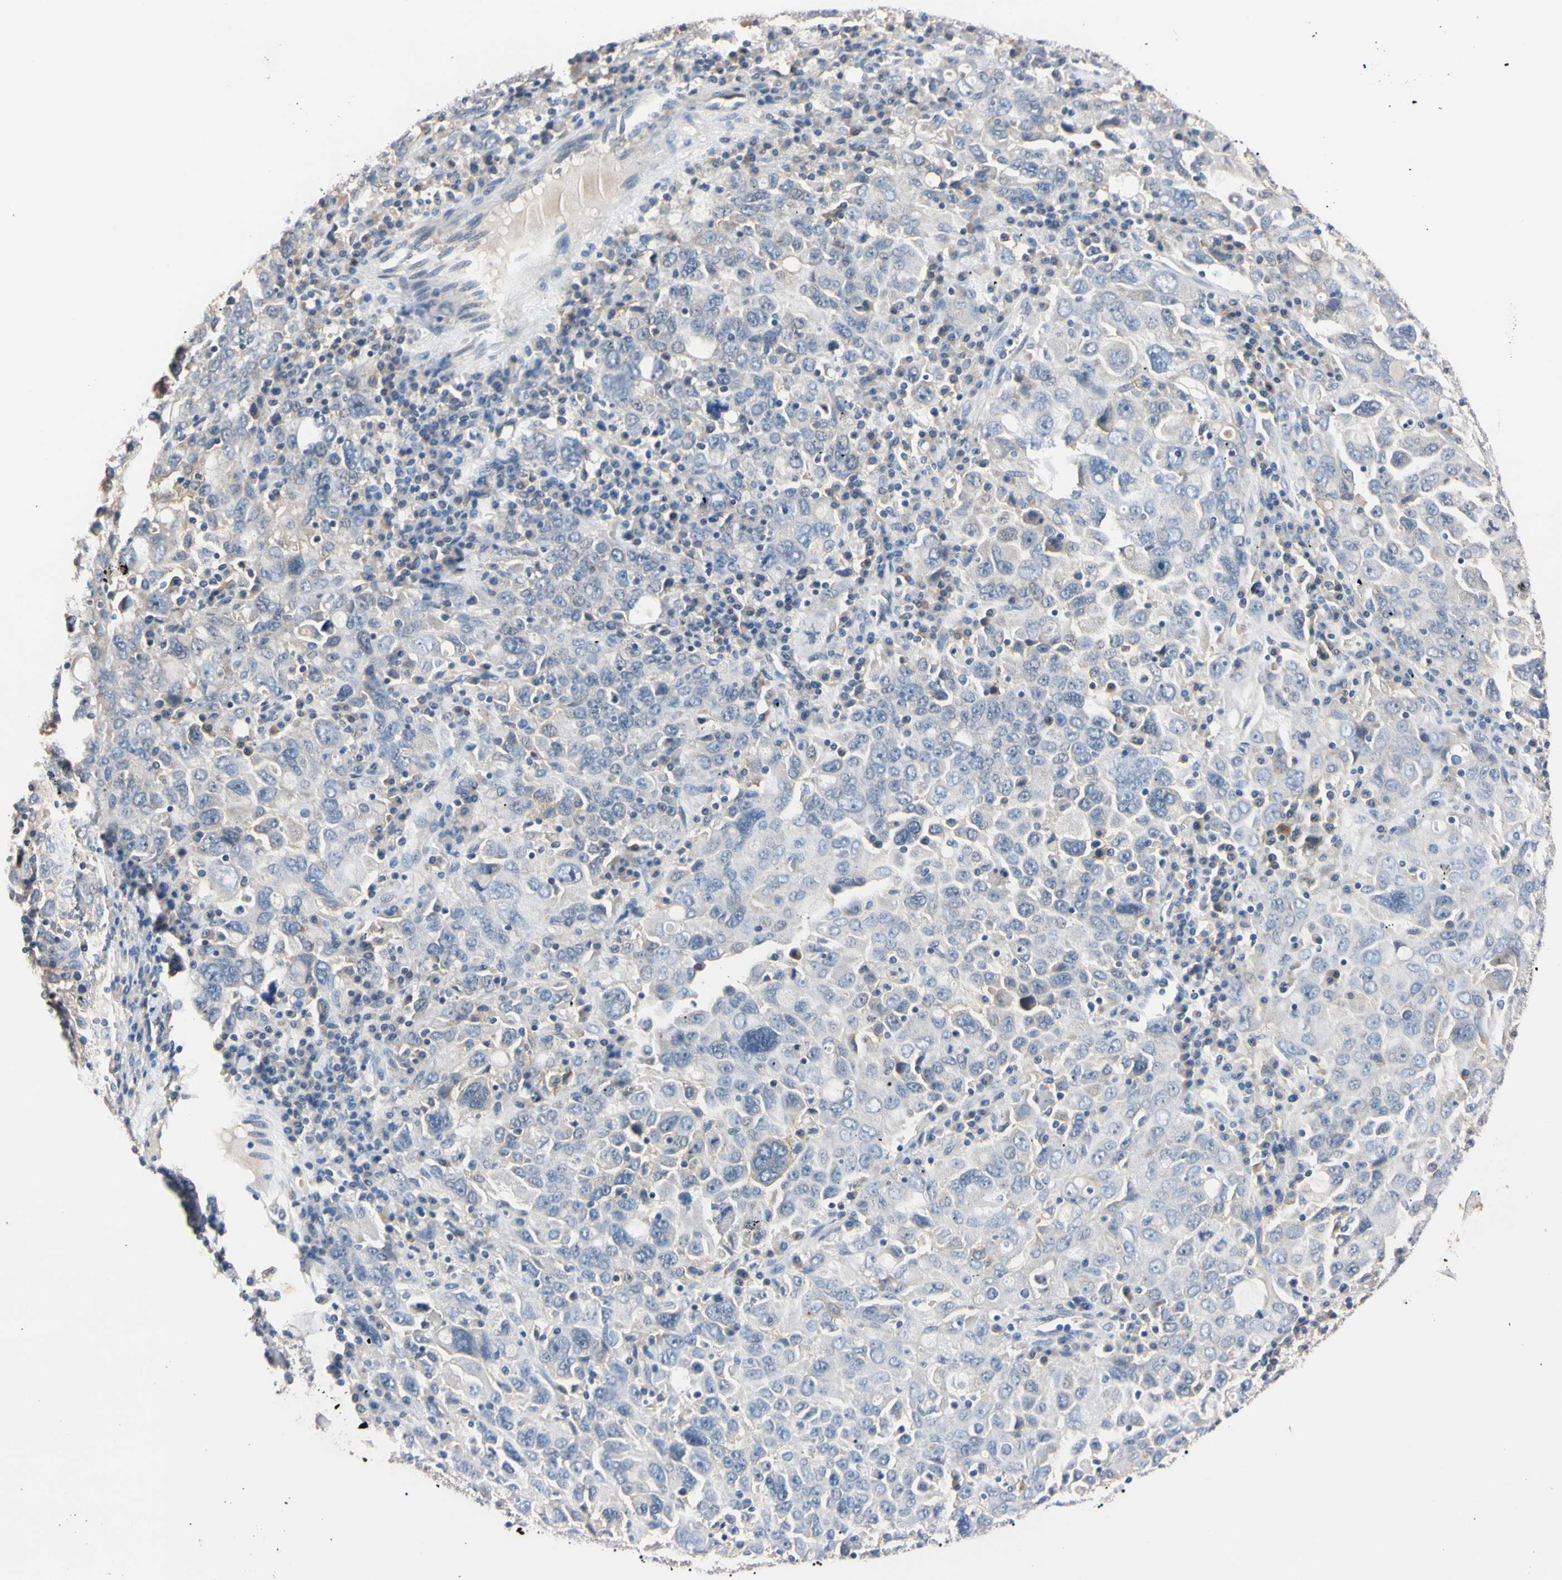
{"staining": {"intensity": "negative", "quantity": "none", "location": "none"}, "tissue": "ovarian cancer", "cell_type": "Tumor cells", "image_type": "cancer", "snomed": [{"axis": "morphology", "description": "Carcinoma, endometroid"}, {"axis": "topography", "description": "Ovary"}], "caption": "Immunohistochemistry of human ovarian endometroid carcinoma demonstrates no staining in tumor cells.", "gene": "PNKD", "patient": {"sex": "female", "age": 62}}